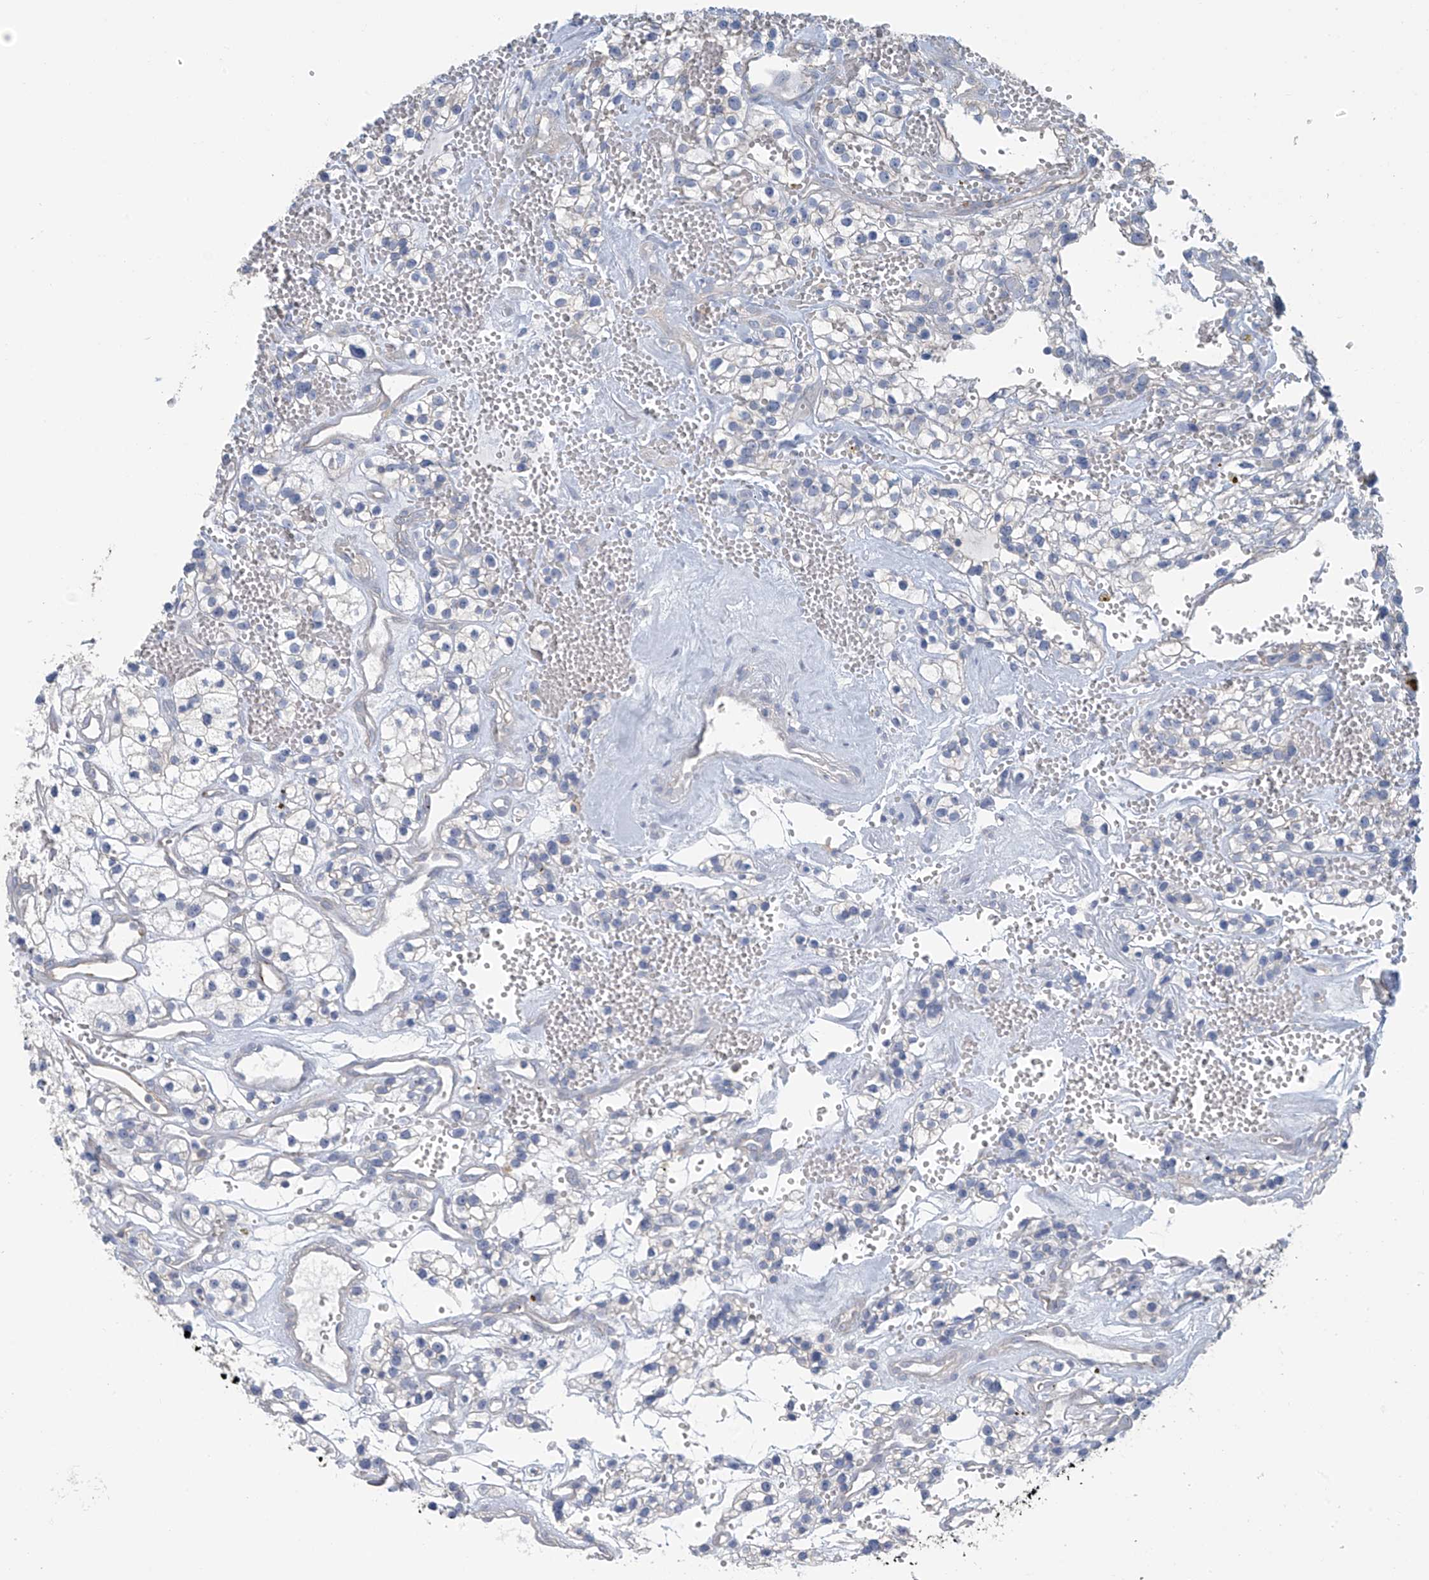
{"staining": {"intensity": "negative", "quantity": "none", "location": "none"}, "tissue": "renal cancer", "cell_type": "Tumor cells", "image_type": "cancer", "snomed": [{"axis": "morphology", "description": "Adenocarcinoma, NOS"}, {"axis": "topography", "description": "Kidney"}], "caption": "Immunohistochemistry (IHC) histopathology image of renal adenocarcinoma stained for a protein (brown), which exhibits no staining in tumor cells. (Stains: DAB immunohistochemistry (IHC) with hematoxylin counter stain, Microscopy: brightfield microscopy at high magnification).", "gene": "ZNF846", "patient": {"sex": "female", "age": 57}}